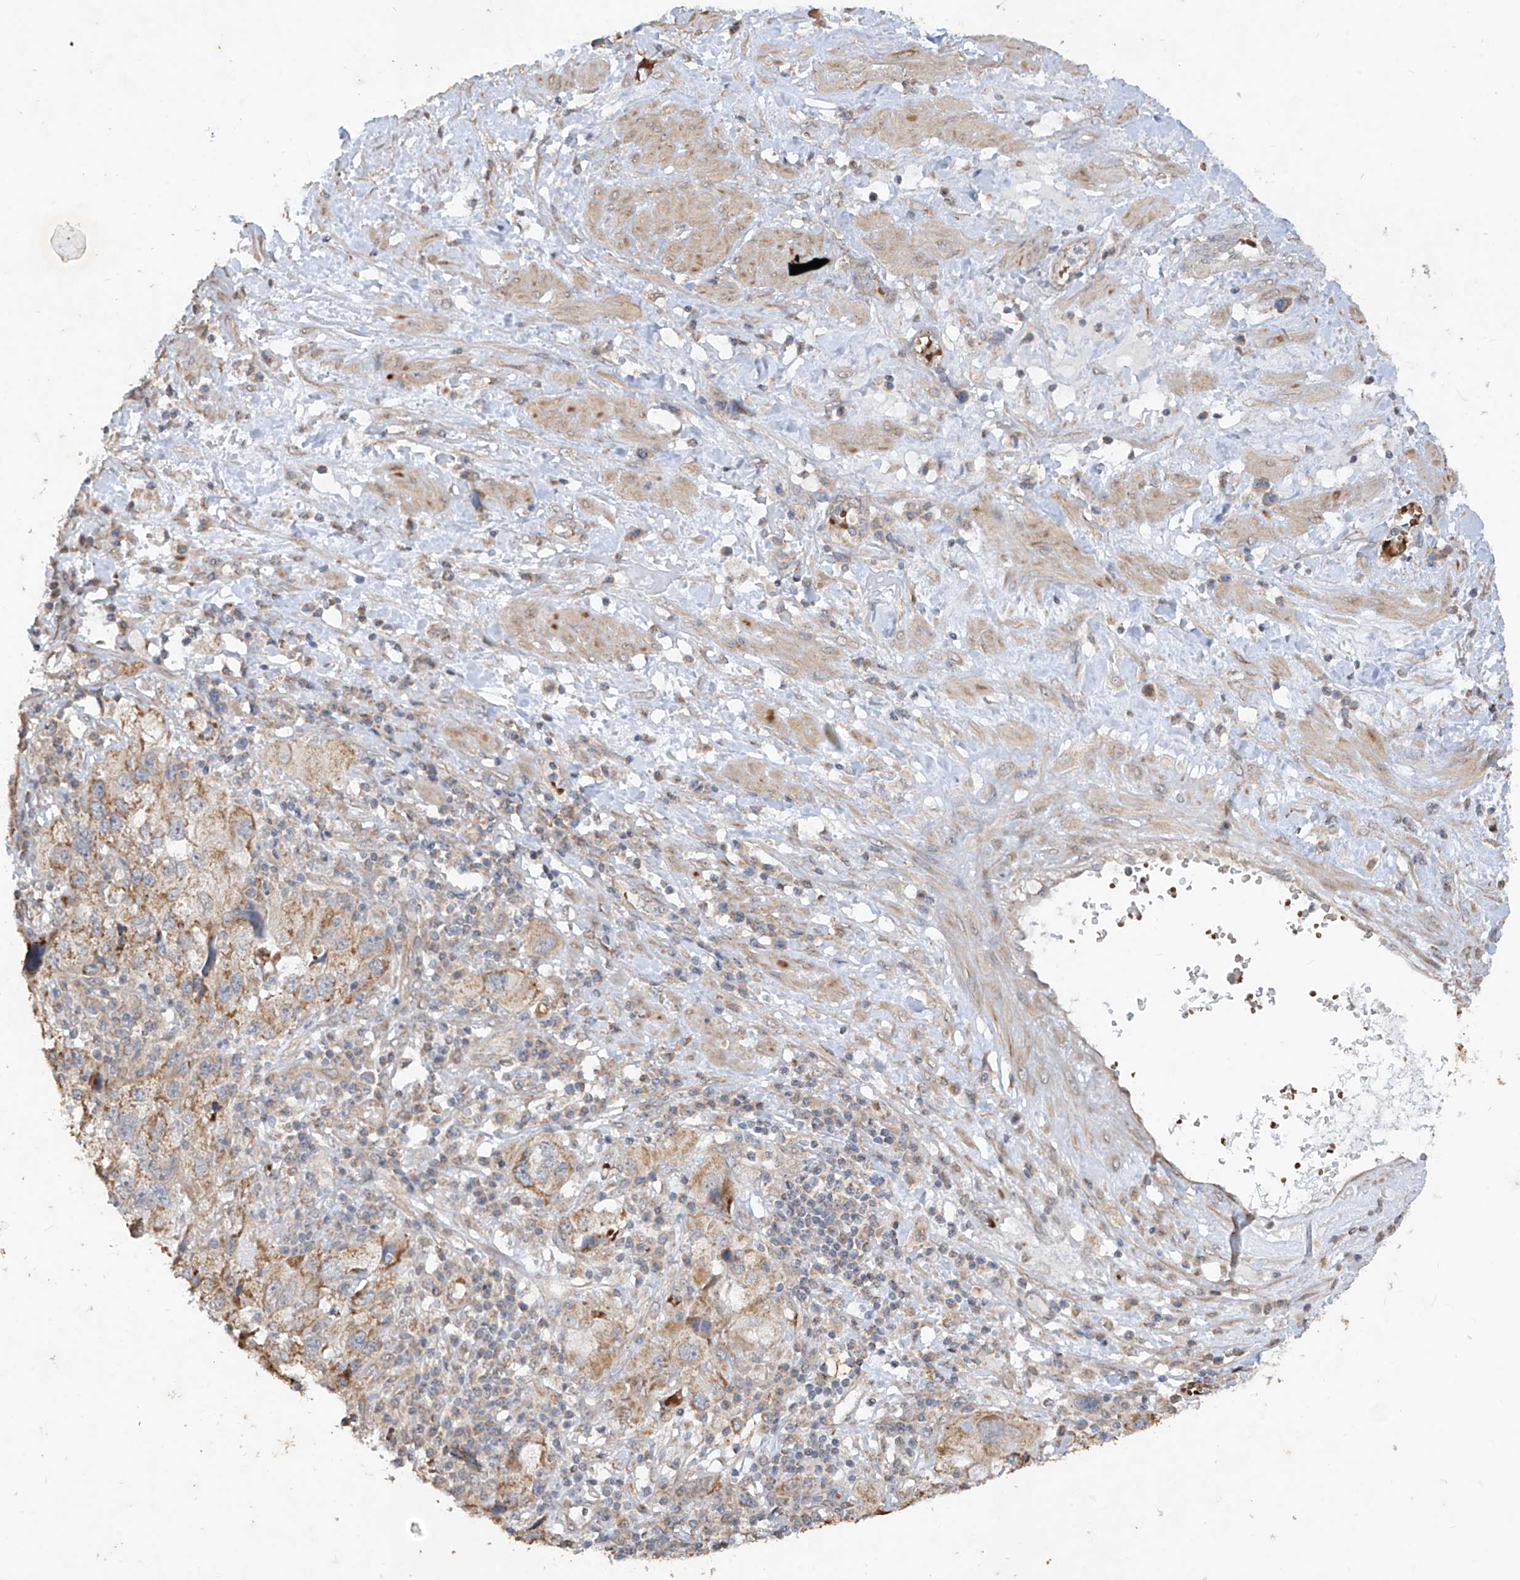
{"staining": {"intensity": "moderate", "quantity": "25%-75%", "location": "cytoplasmic/membranous"}, "tissue": "endometrial cancer", "cell_type": "Tumor cells", "image_type": "cancer", "snomed": [{"axis": "morphology", "description": "Adenocarcinoma, NOS"}, {"axis": "topography", "description": "Endometrium"}], "caption": "There is medium levels of moderate cytoplasmic/membranous staining in tumor cells of adenocarcinoma (endometrial), as demonstrated by immunohistochemical staining (brown color).", "gene": "MTUS2", "patient": {"sex": "female", "age": 49}}